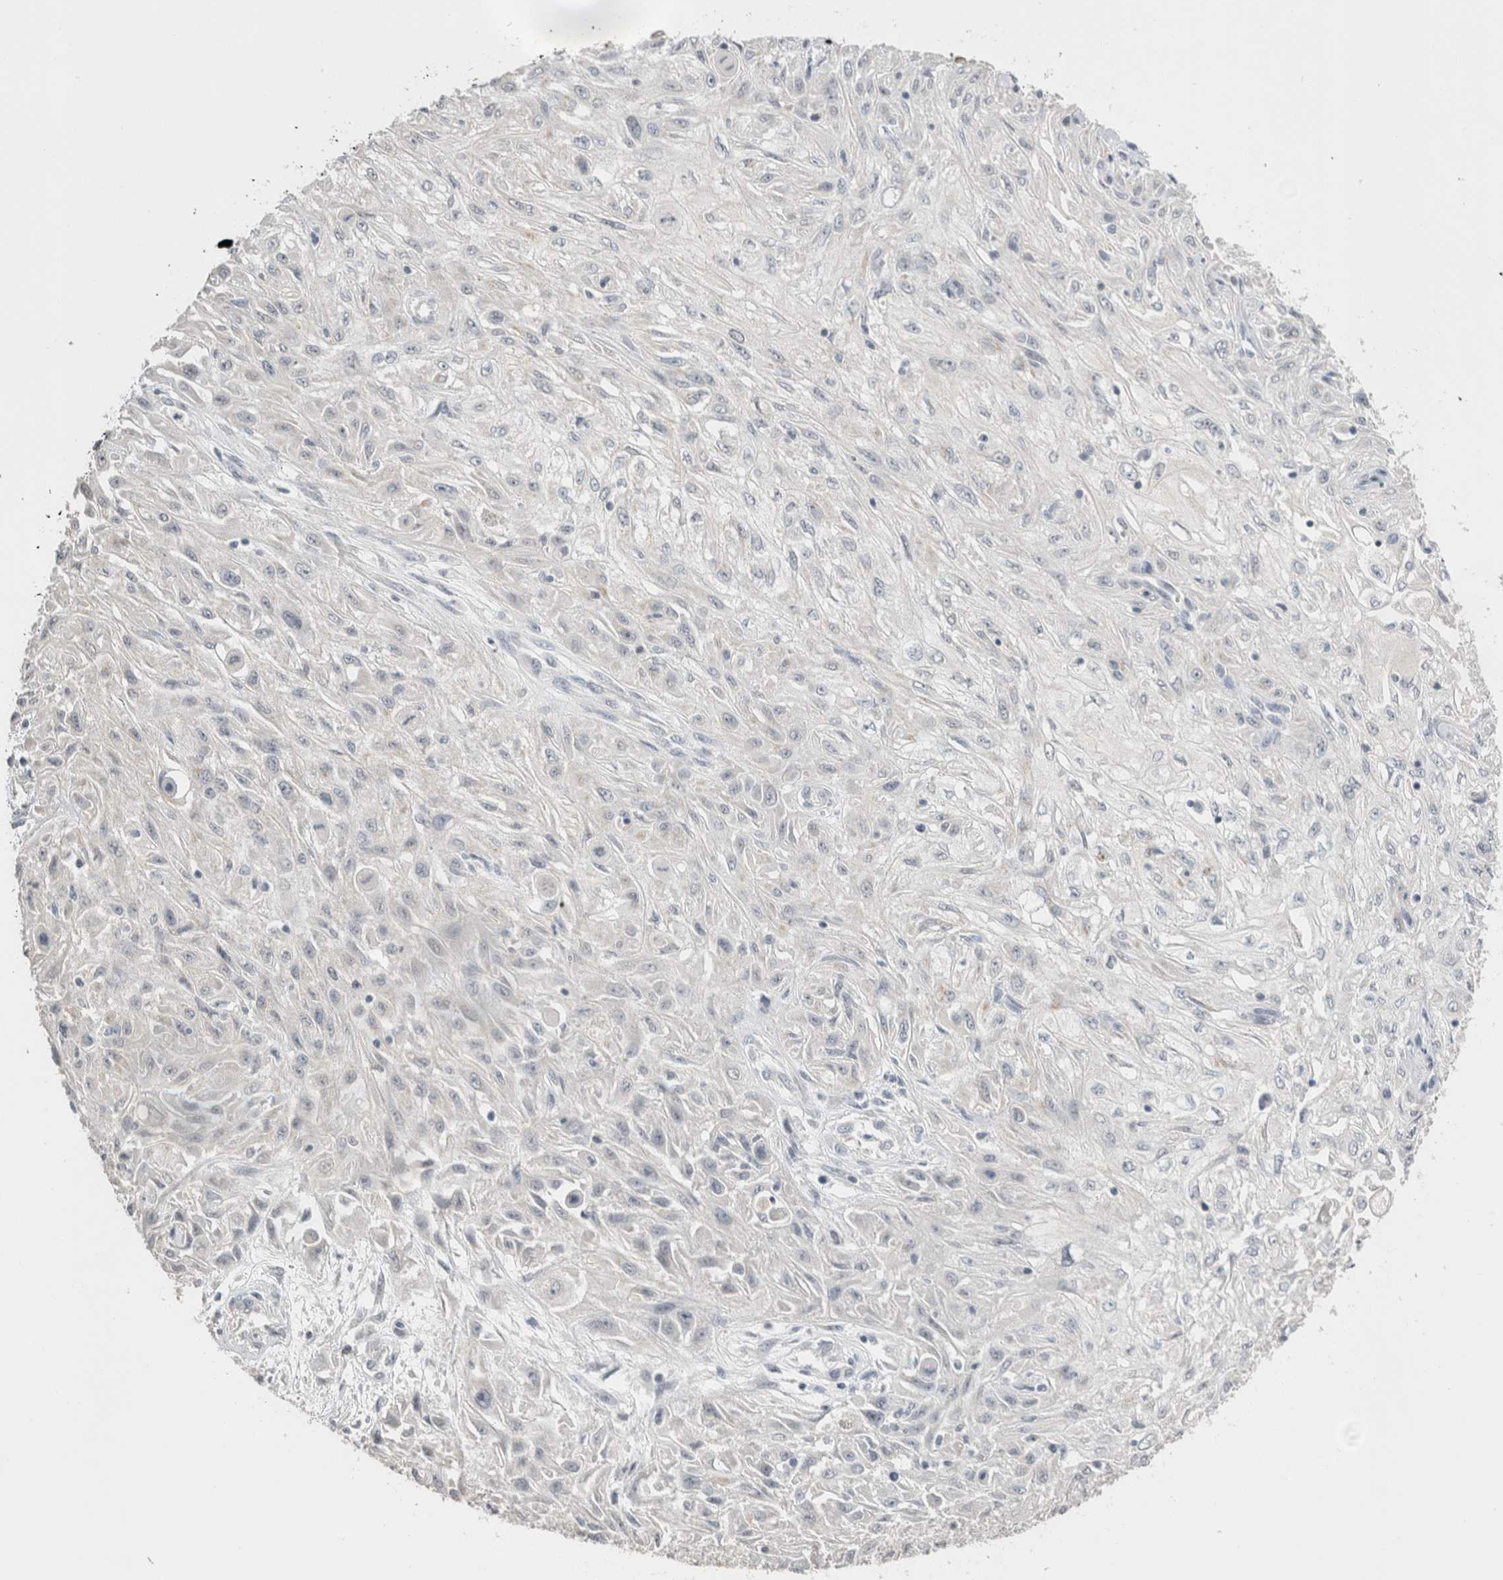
{"staining": {"intensity": "negative", "quantity": "none", "location": "none"}, "tissue": "skin cancer", "cell_type": "Tumor cells", "image_type": "cancer", "snomed": [{"axis": "morphology", "description": "Squamous cell carcinoma, NOS"}, {"axis": "morphology", "description": "Squamous cell carcinoma, metastatic, NOS"}, {"axis": "topography", "description": "Skin"}, {"axis": "topography", "description": "Lymph node"}], "caption": "Immunohistochemical staining of skin metastatic squamous cell carcinoma demonstrates no significant expression in tumor cells.", "gene": "CRAT", "patient": {"sex": "male", "age": 75}}